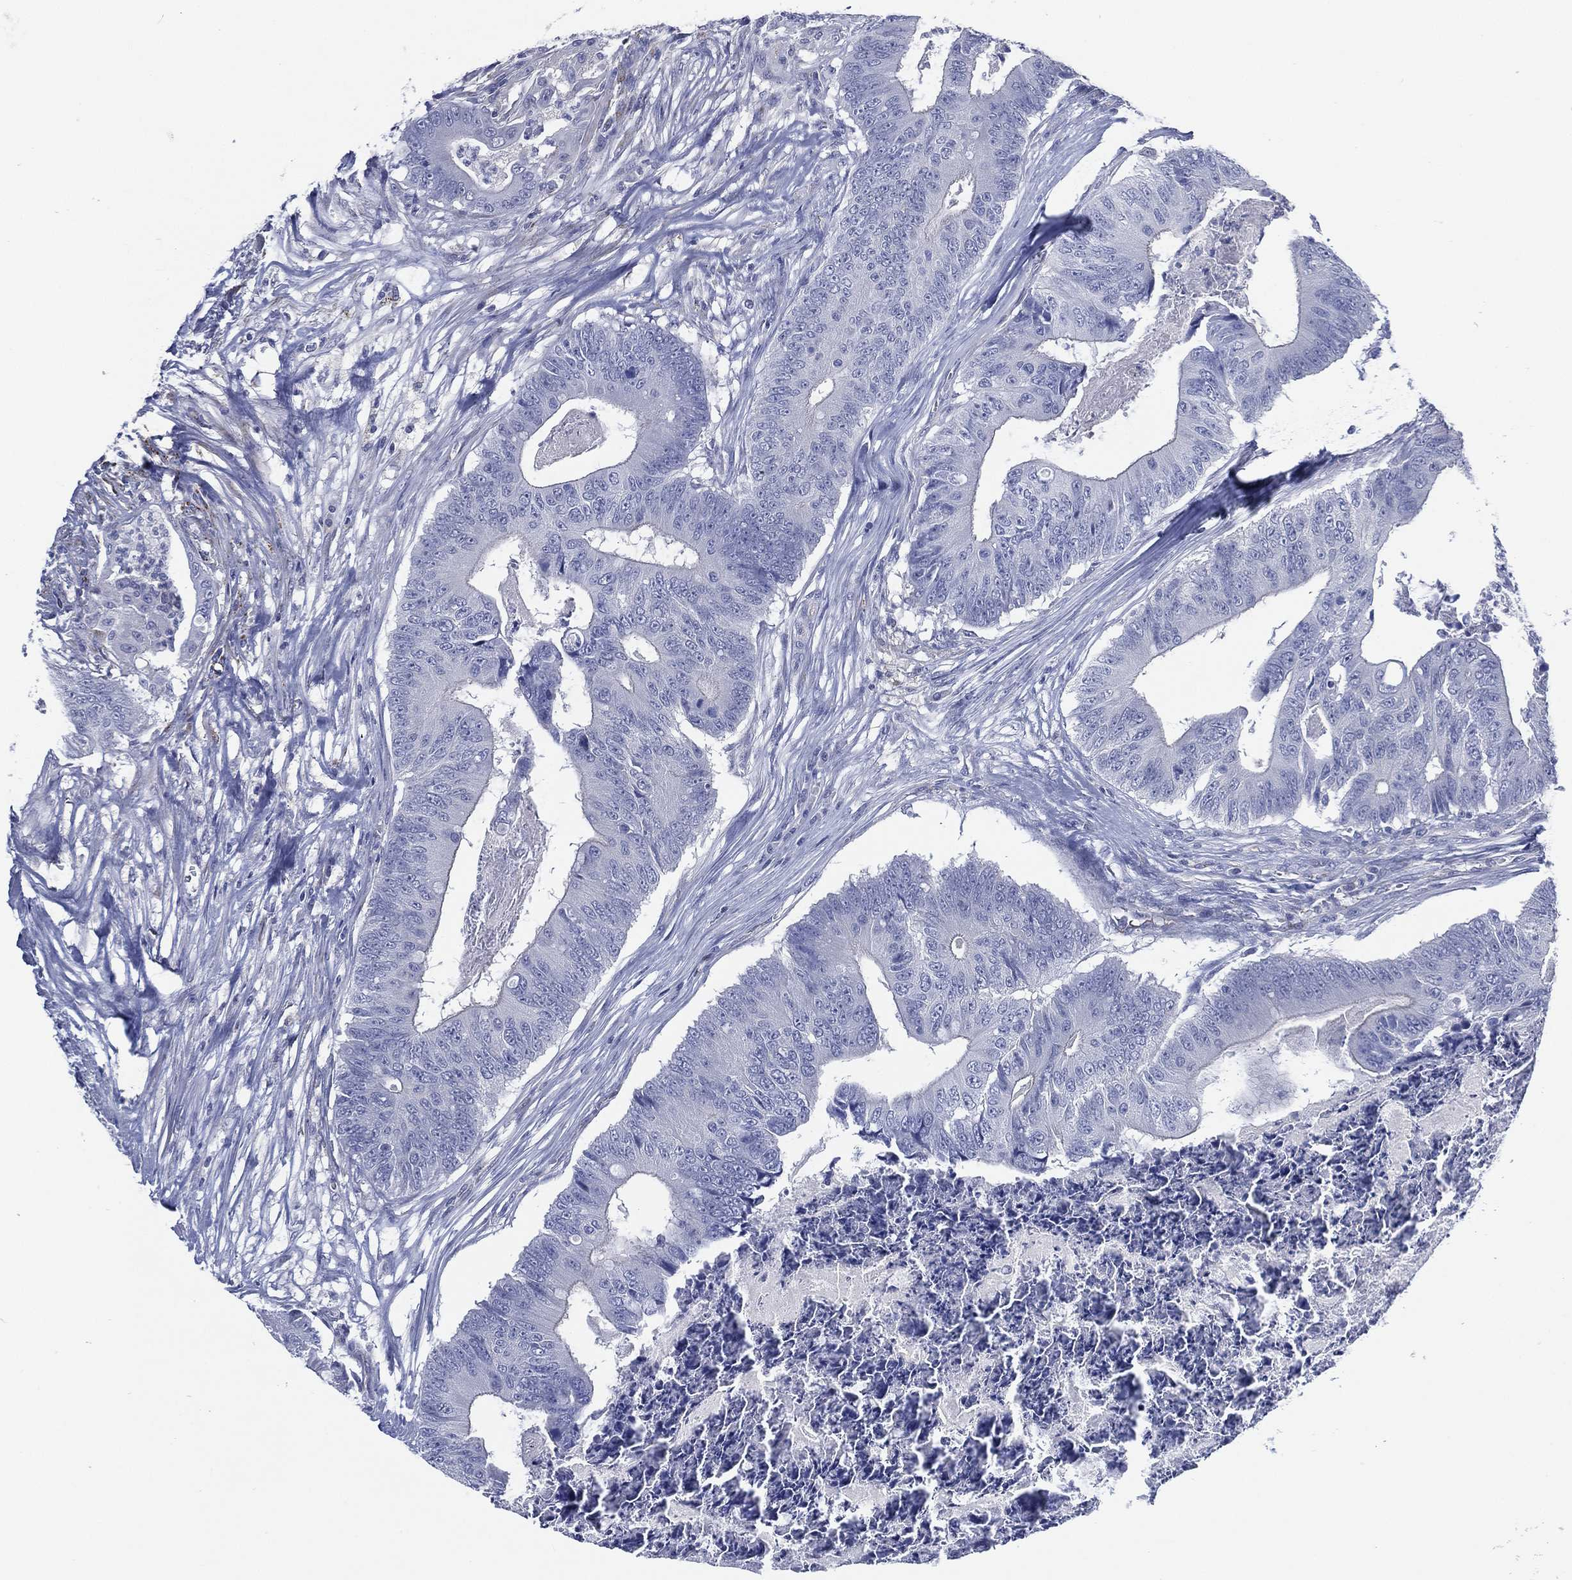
{"staining": {"intensity": "negative", "quantity": "none", "location": "none"}, "tissue": "colorectal cancer", "cell_type": "Tumor cells", "image_type": "cancer", "snomed": [{"axis": "morphology", "description": "Adenocarcinoma, NOS"}, {"axis": "topography", "description": "Colon"}], "caption": "Histopathology image shows no protein staining in tumor cells of colorectal cancer (adenocarcinoma) tissue.", "gene": "C5orf46", "patient": {"sex": "male", "age": 84}}